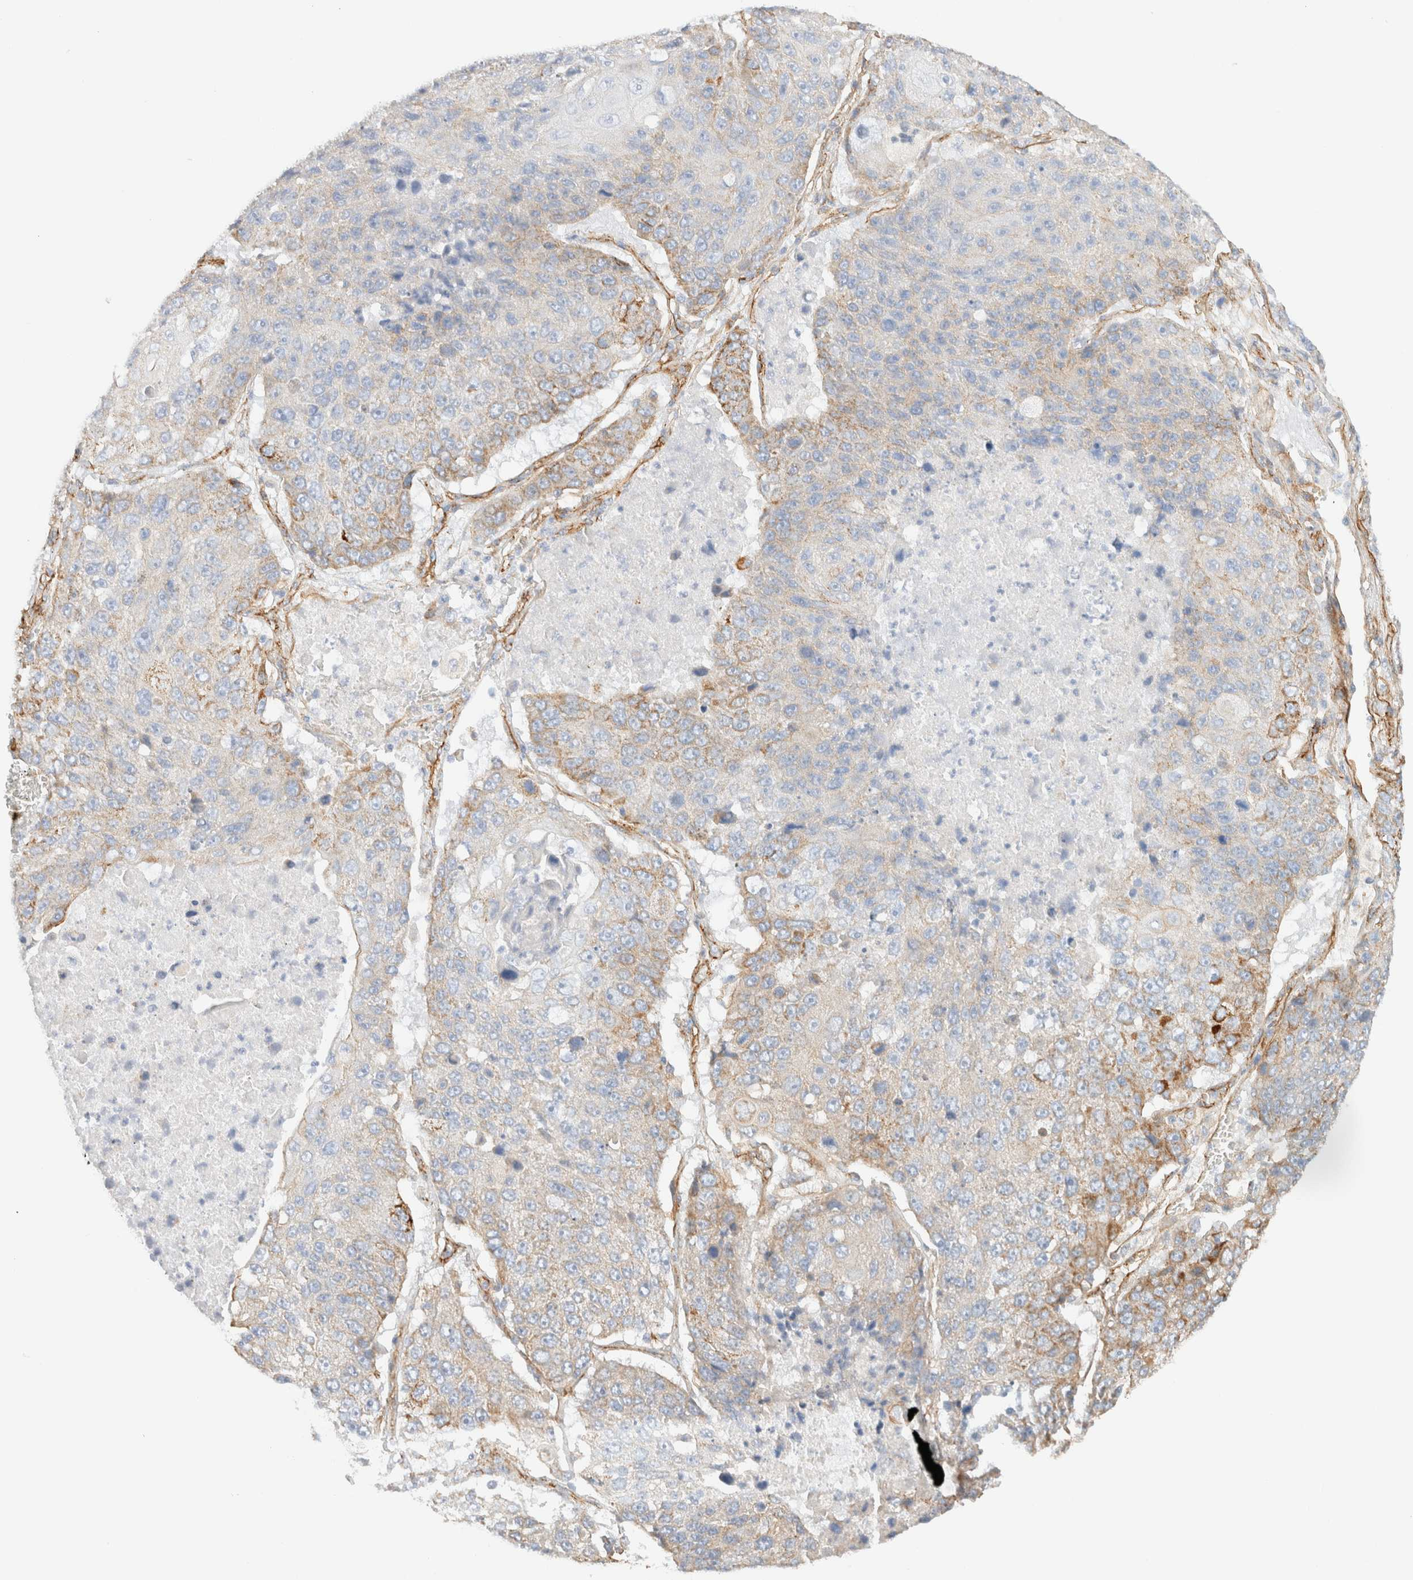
{"staining": {"intensity": "weak", "quantity": "25%-75%", "location": "cytoplasmic/membranous"}, "tissue": "lung cancer", "cell_type": "Tumor cells", "image_type": "cancer", "snomed": [{"axis": "morphology", "description": "Squamous cell carcinoma, NOS"}, {"axis": "topography", "description": "Lung"}], "caption": "Lung squamous cell carcinoma was stained to show a protein in brown. There is low levels of weak cytoplasmic/membranous staining in about 25%-75% of tumor cells.", "gene": "CYB5R4", "patient": {"sex": "male", "age": 61}}